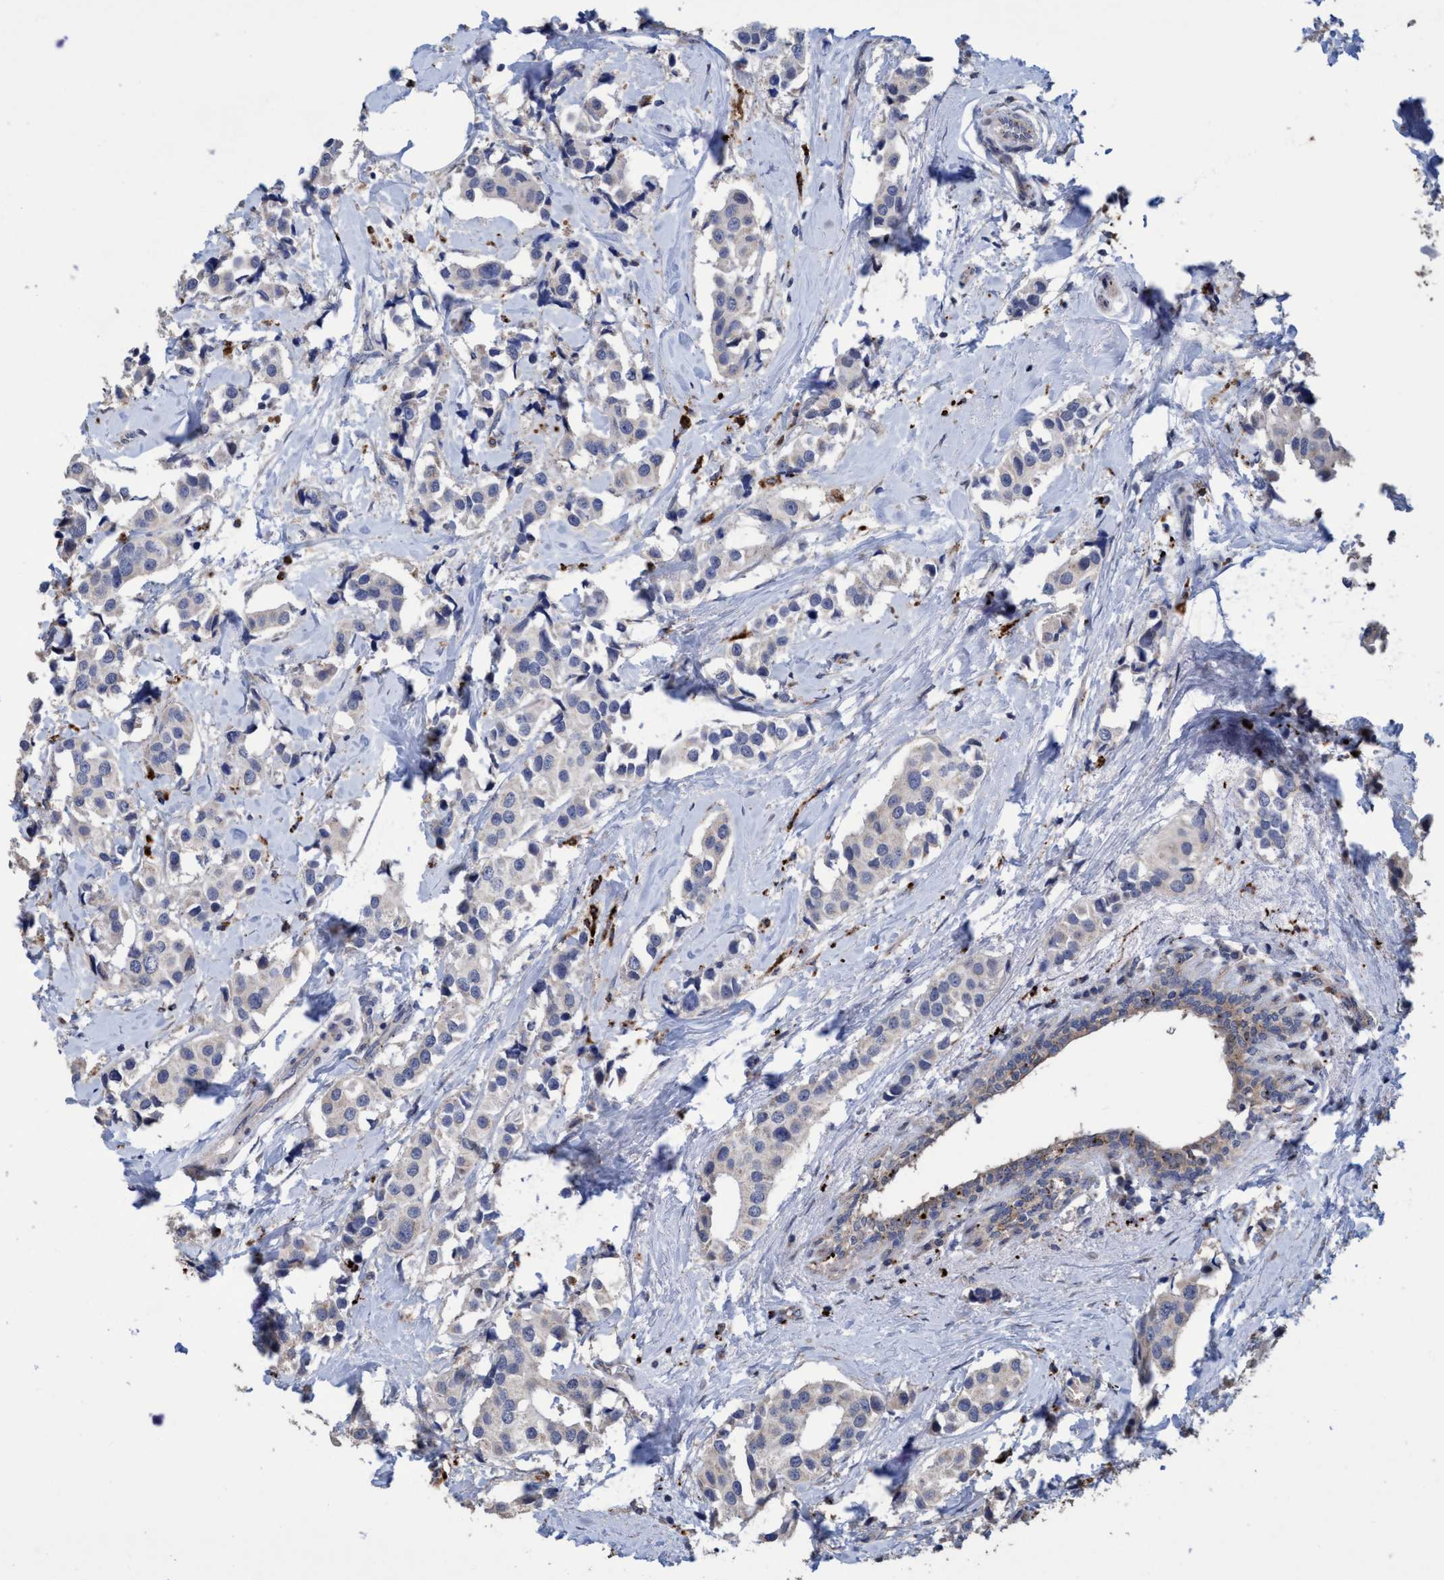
{"staining": {"intensity": "negative", "quantity": "none", "location": "none"}, "tissue": "breast cancer", "cell_type": "Tumor cells", "image_type": "cancer", "snomed": [{"axis": "morphology", "description": "Normal tissue, NOS"}, {"axis": "morphology", "description": "Duct carcinoma"}, {"axis": "topography", "description": "Breast"}], "caption": "Breast cancer (infiltrating ductal carcinoma) stained for a protein using immunohistochemistry (IHC) shows no staining tumor cells.", "gene": "BBS9", "patient": {"sex": "female", "age": 39}}